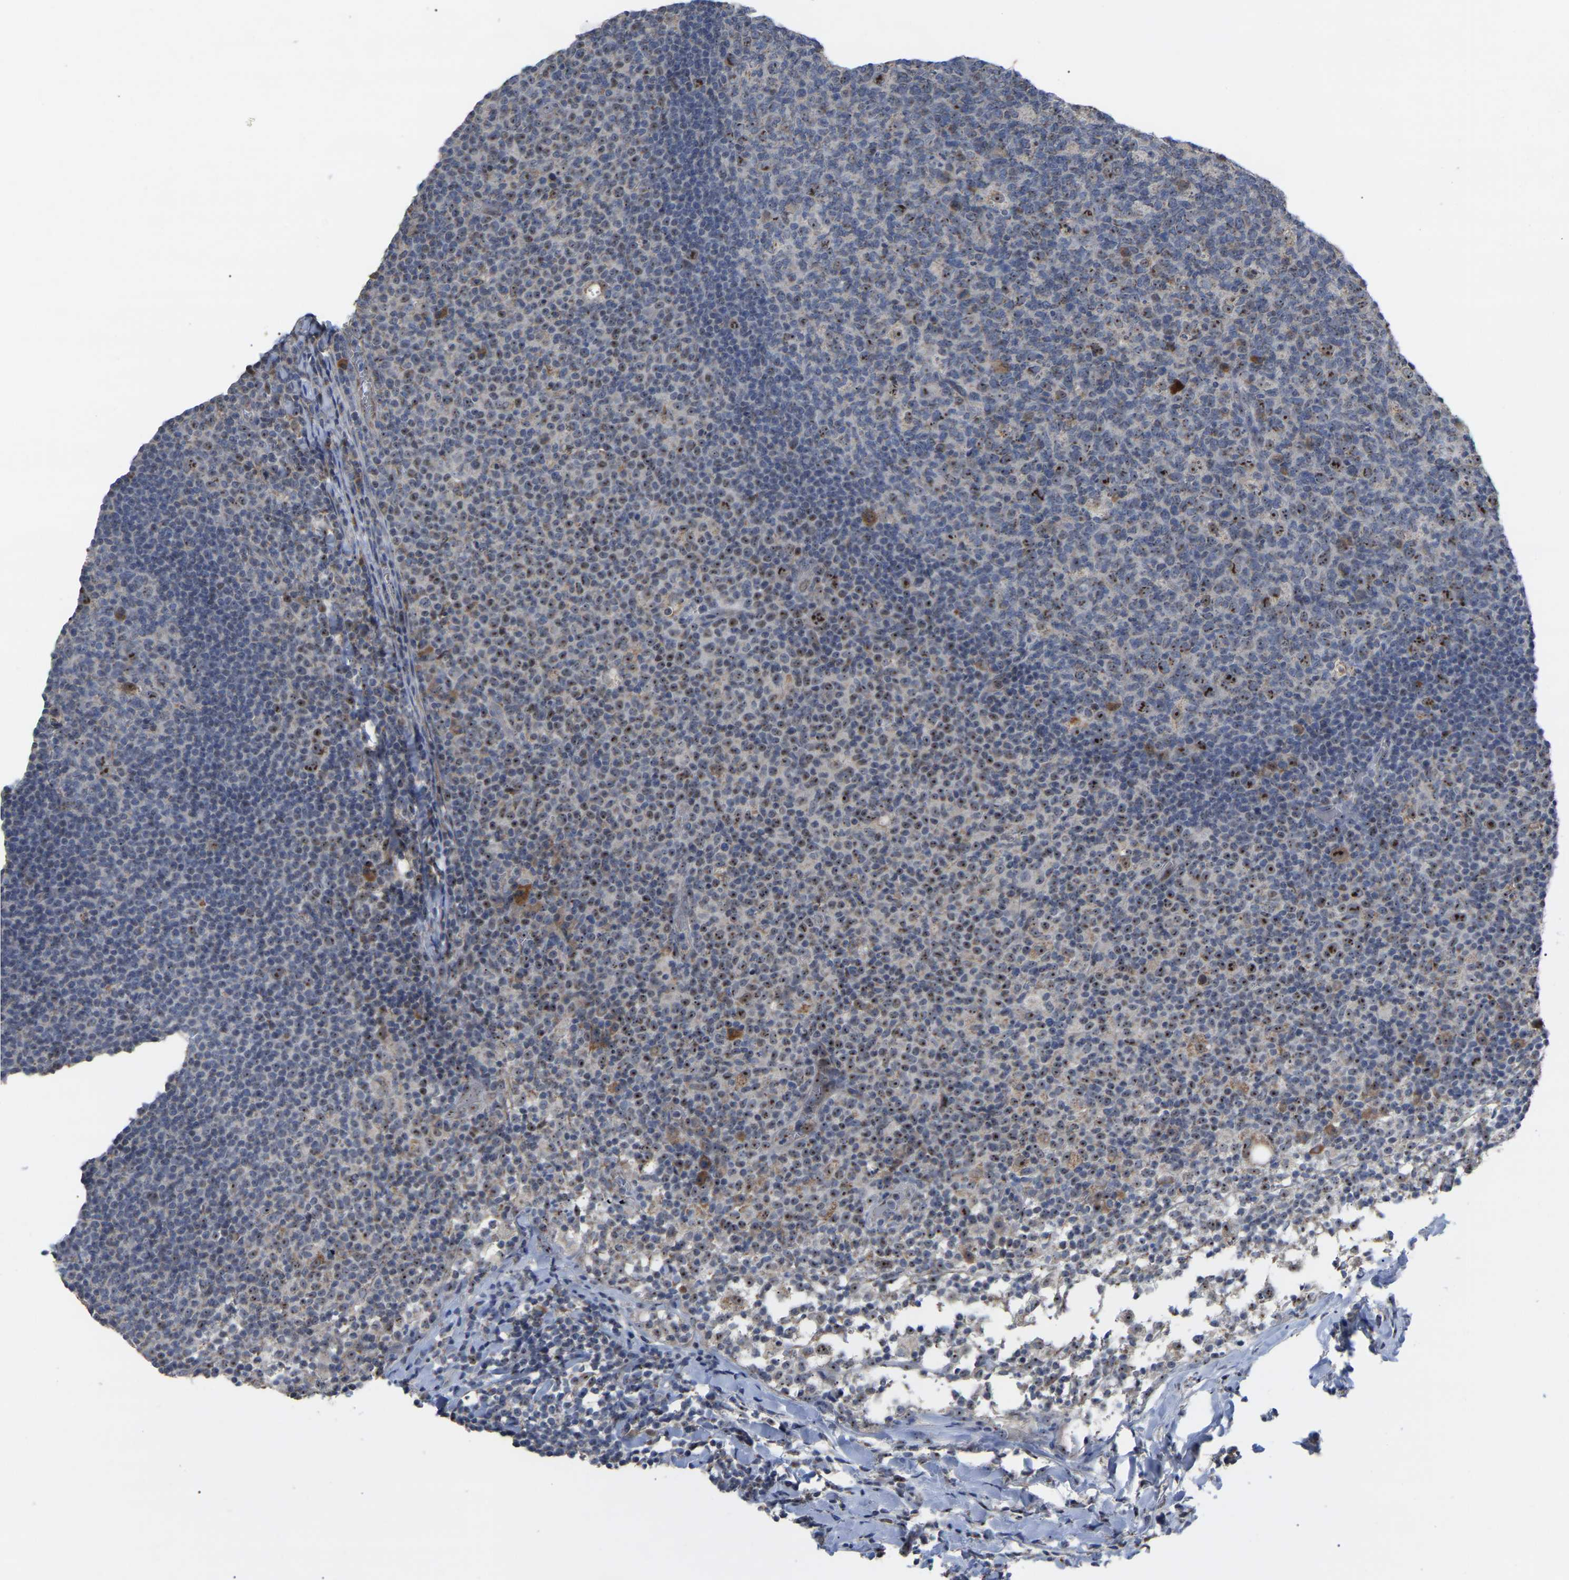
{"staining": {"intensity": "moderate", "quantity": "25%-75%", "location": "nuclear"}, "tissue": "lymph node", "cell_type": "Germinal center cells", "image_type": "normal", "snomed": [{"axis": "morphology", "description": "Normal tissue, NOS"}, {"axis": "morphology", "description": "Inflammation, NOS"}, {"axis": "topography", "description": "Lymph node"}], "caption": "Human lymph node stained with a brown dye shows moderate nuclear positive positivity in approximately 25%-75% of germinal center cells.", "gene": "NOP53", "patient": {"sex": "male", "age": 55}}